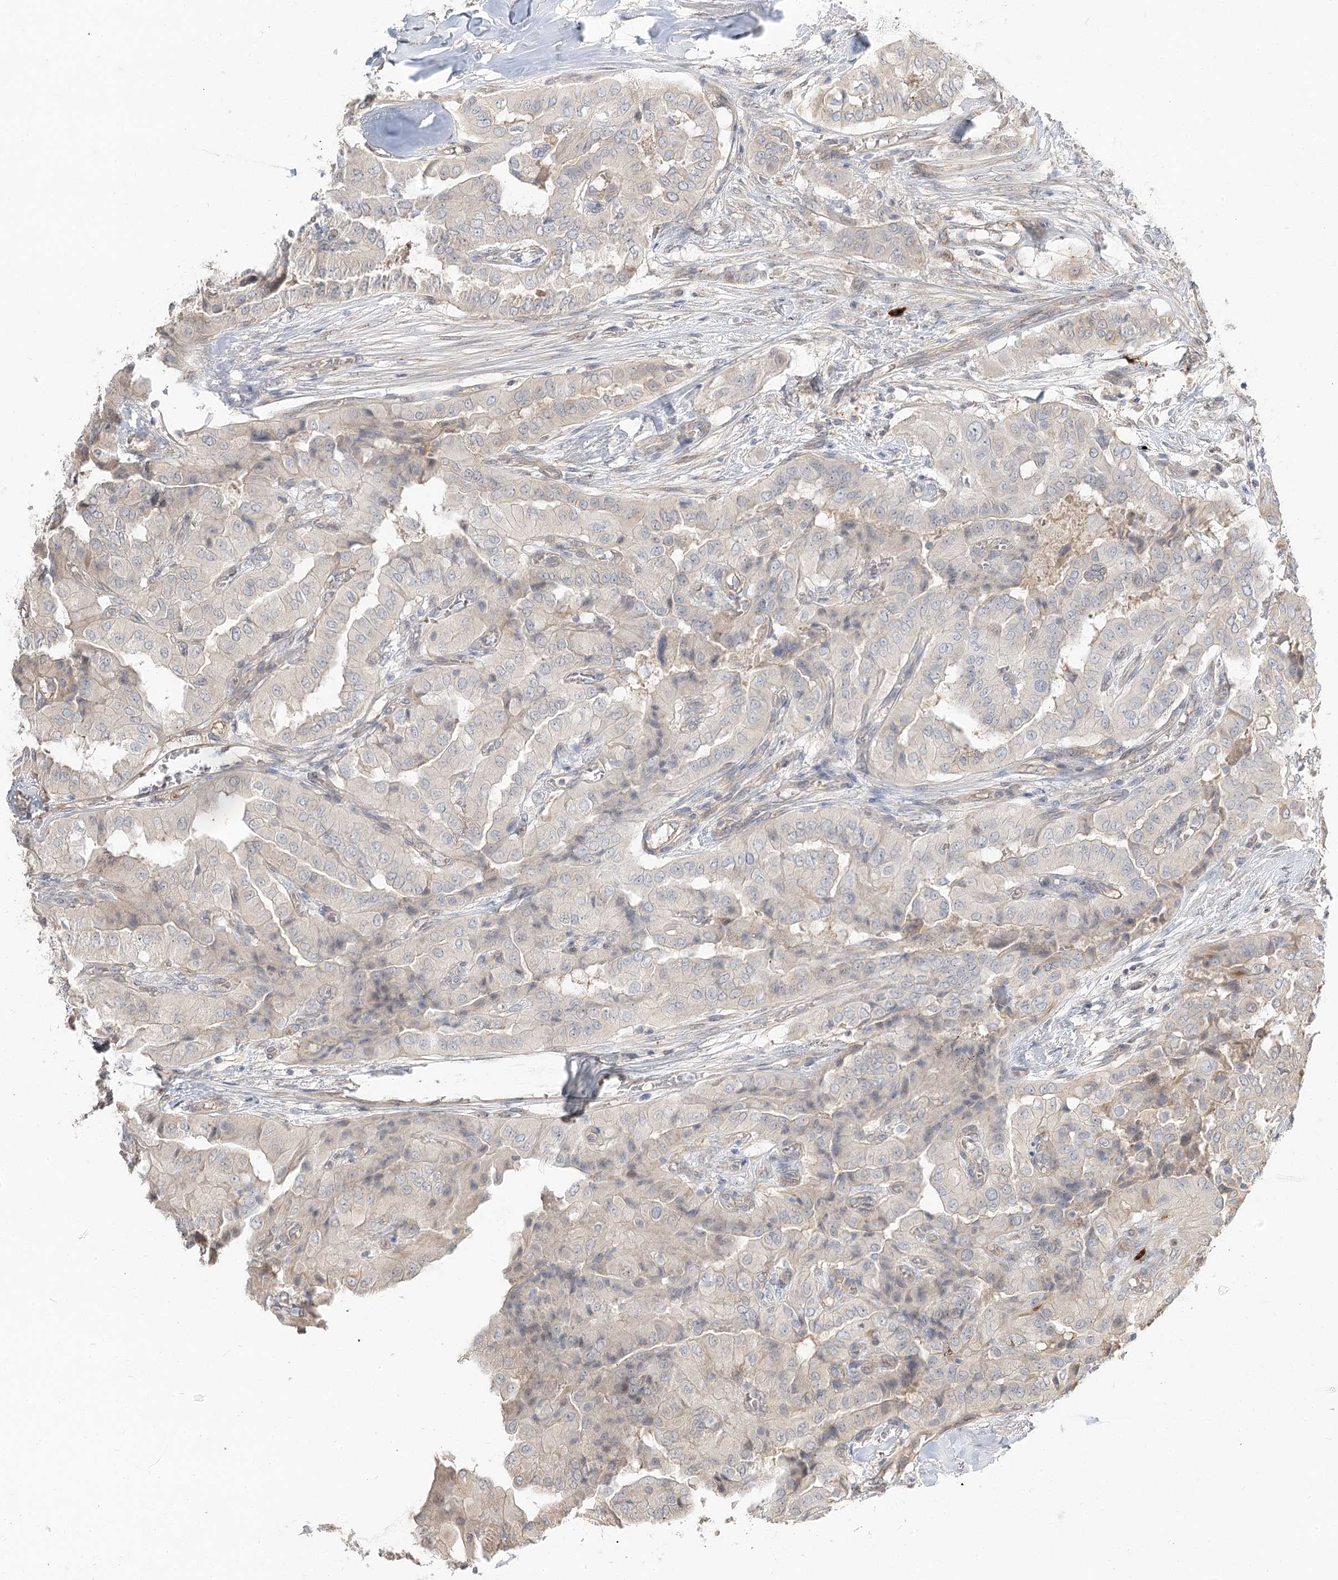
{"staining": {"intensity": "weak", "quantity": "<25%", "location": "cytoplasmic/membranous"}, "tissue": "thyroid cancer", "cell_type": "Tumor cells", "image_type": "cancer", "snomed": [{"axis": "morphology", "description": "Papillary adenocarcinoma, NOS"}, {"axis": "topography", "description": "Thyroid gland"}], "caption": "High magnification brightfield microscopy of thyroid papillary adenocarcinoma stained with DAB (brown) and counterstained with hematoxylin (blue): tumor cells show no significant staining.", "gene": "GUCY2C", "patient": {"sex": "female", "age": 59}}